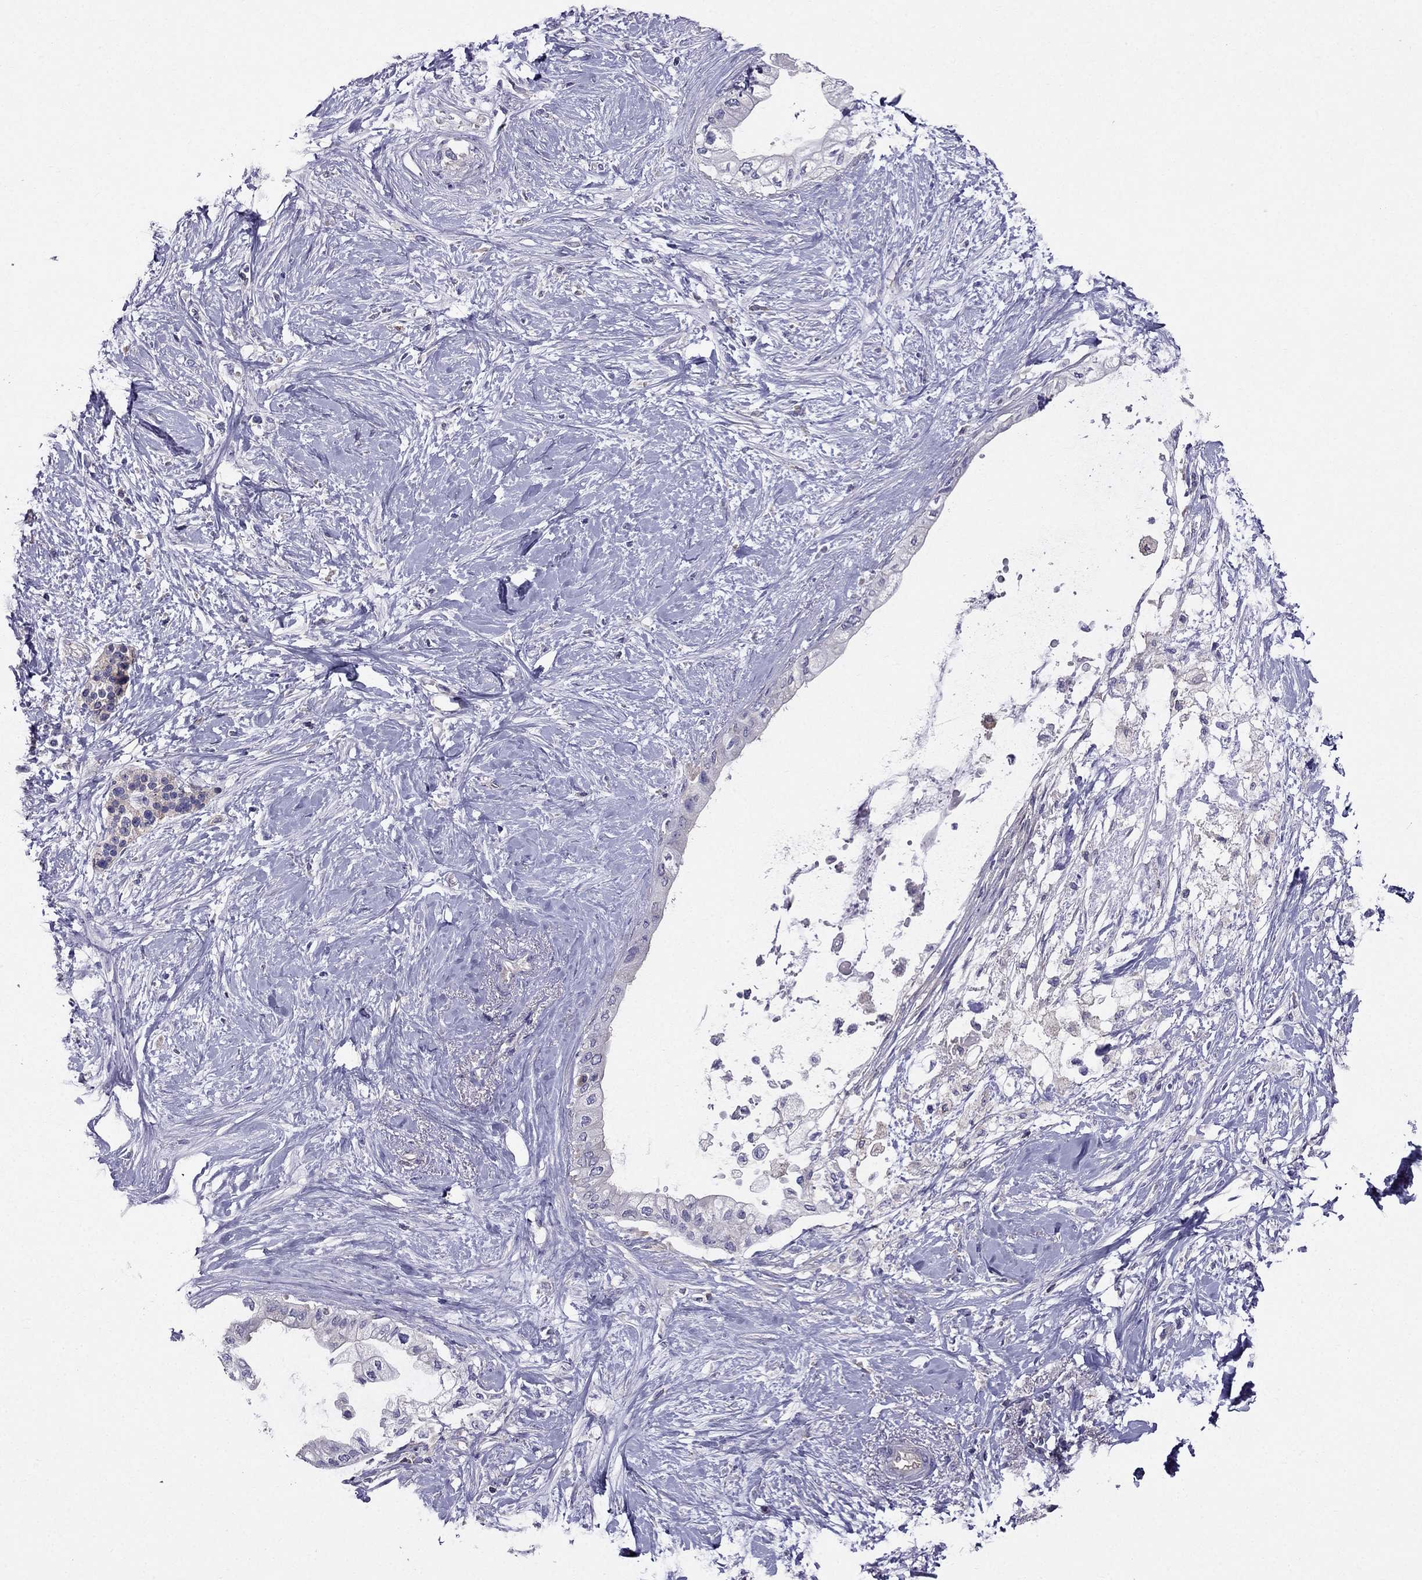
{"staining": {"intensity": "negative", "quantity": "none", "location": "none"}, "tissue": "pancreatic cancer", "cell_type": "Tumor cells", "image_type": "cancer", "snomed": [{"axis": "morphology", "description": "Normal tissue, NOS"}, {"axis": "morphology", "description": "Adenocarcinoma, NOS"}, {"axis": "topography", "description": "Pancreas"}, {"axis": "topography", "description": "Duodenum"}], "caption": "Protein analysis of adenocarcinoma (pancreatic) exhibits no significant expression in tumor cells.", "gene": "AAK1", "patient": {"sex": "female", "age": 60}}